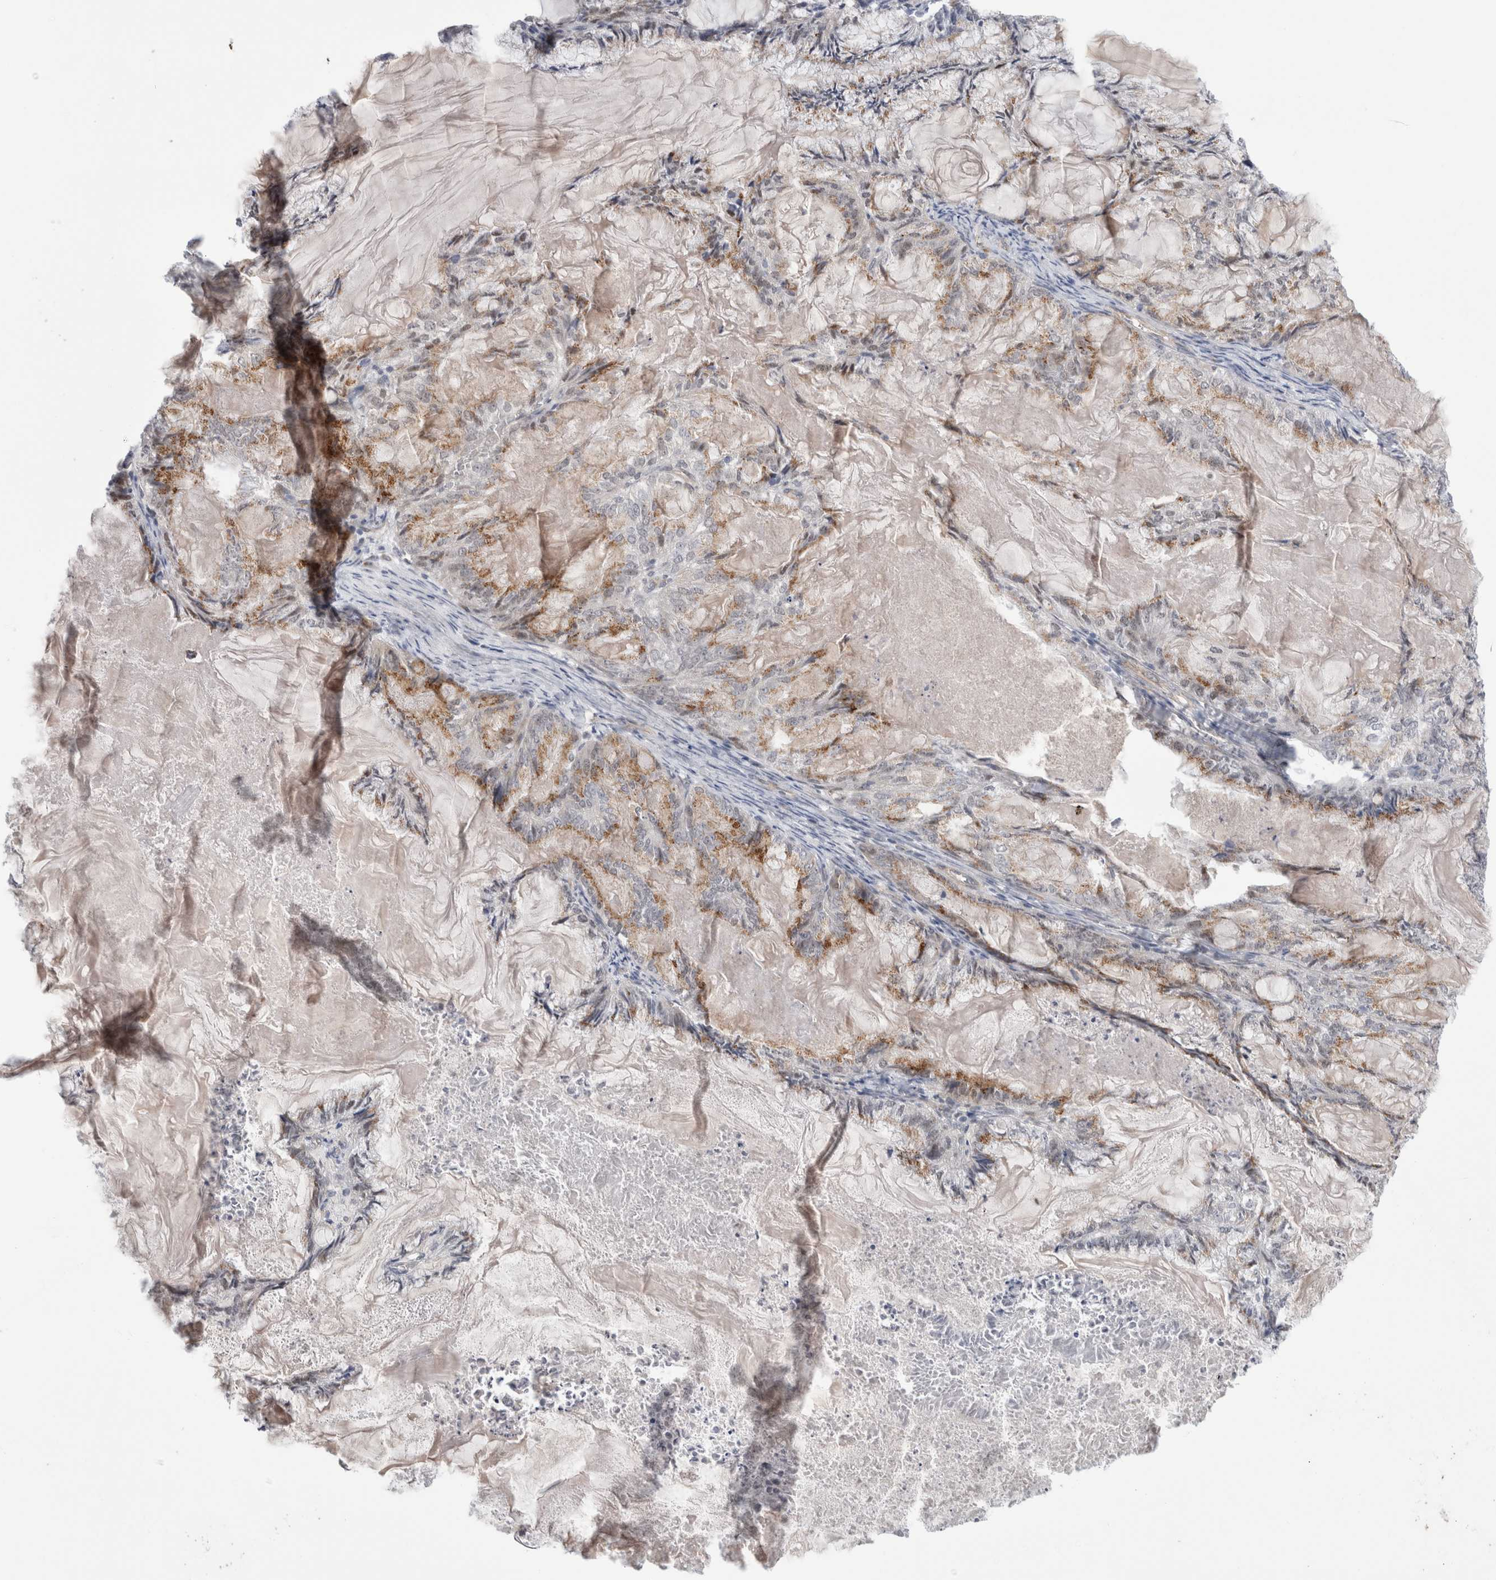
{"staining": {"intensity": "moderate", "quantity": ">75%", "location": "cytoplasmic/membranous"}, "tissue": "endometrial cancer", "cell_type": "Tumor cells", "image_type": "cancer", "snomed": [{"axis": "morphology", "description": "Adenocarcinoma, NOS"}, {"axis": "topography", "description": "Endometrium"}], "caption": "A medium amount of moderate cytoplasmic/membranous staining is present in about >75% of tumor cells in endometrial cancer (adenocarcinoma) tissue. (Brightfield microscopy of DAB IHC at high magnification).", "gene": "TAFA5", "patient": {"sex": "female", "age": 86}}